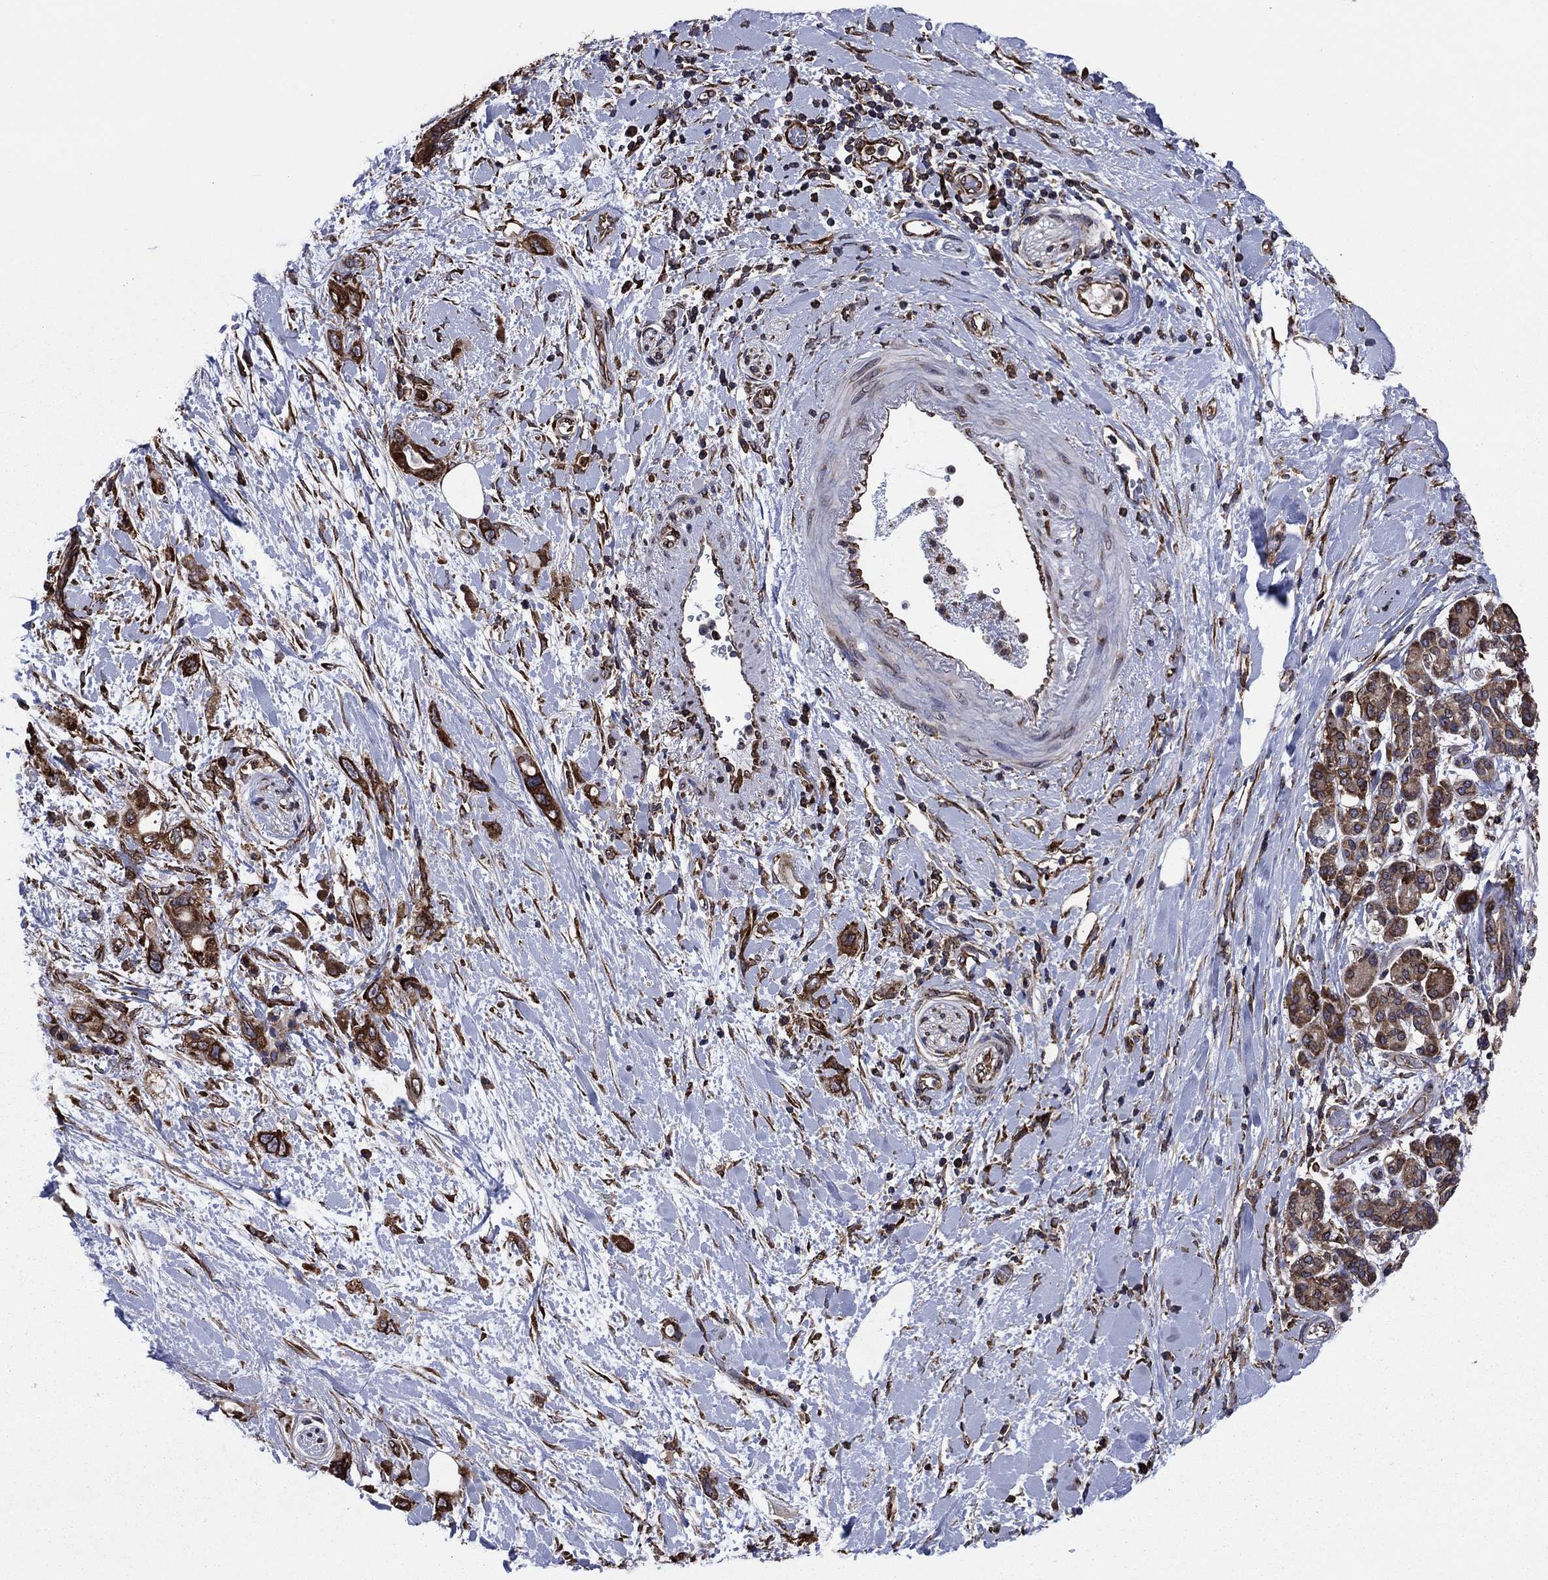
{"staining": {"intensity": "strong", "quantity": ">75%", "location": "cytoplasmic/membranous"}, "tissue": "pancreatic cancer", "cell_type": "Tumor cells", "image_type": "cancer", "snomed": [{"axis": "morphology", "description": "Adenocarcinoma, NOS"}, {"axis": "topography", "description": "Pancreas"}], "caption": "High-power microscopy captured an immunohistochemistry histopathology image of adenocarcinoma (pancreatic), revealing strong cytoplasmic/membranous positivity in about >75% of tumor cells.", "gene": "YBX1", "patient": {"sex": "female", "age": 56}}